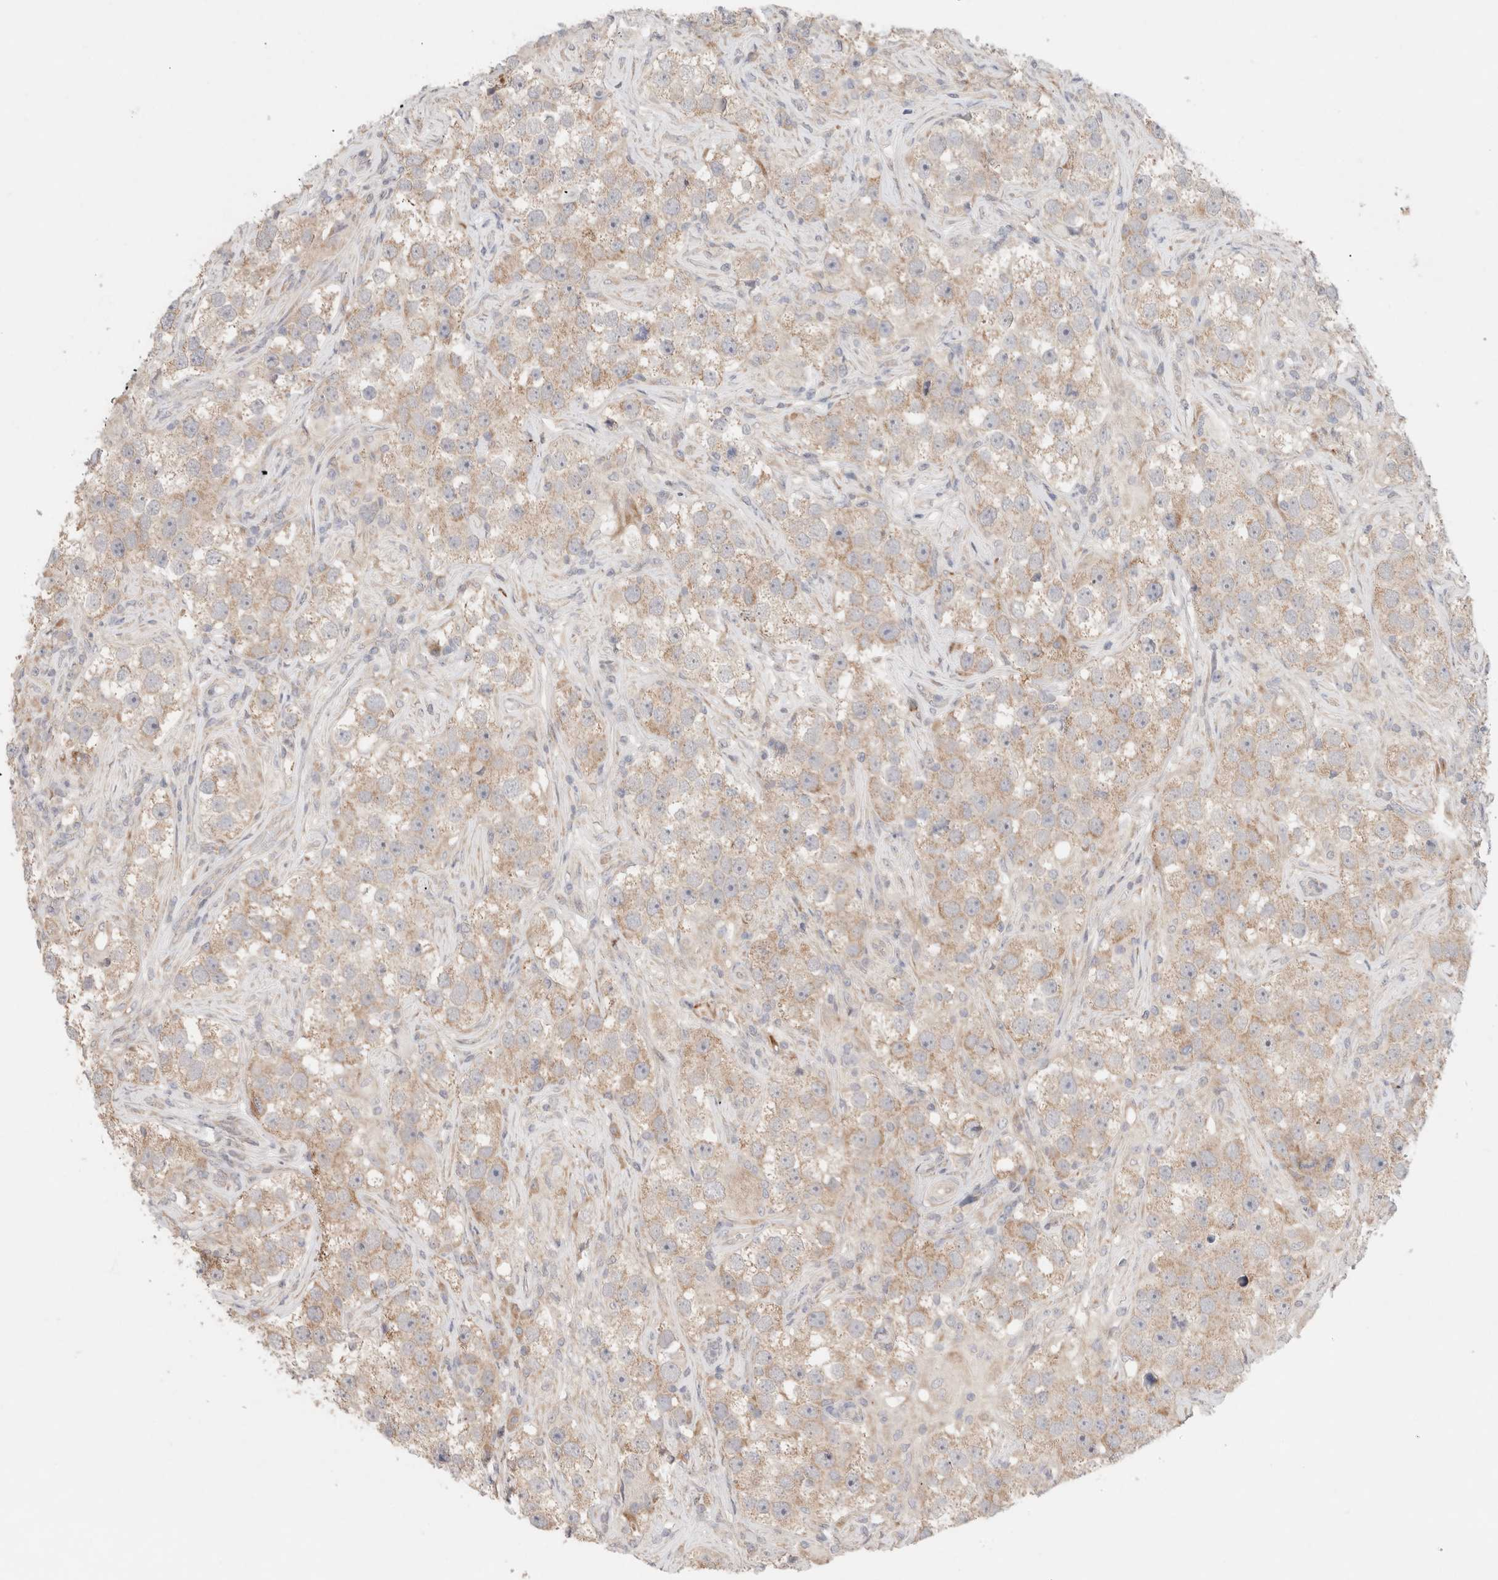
{"staining": {"intensity": "weak", "quantity": ">75%", "location": "cytoplasmic/membranous"}, "tissue": "testis cancer", "cell_type": "Tumor cells", "image_type": "cancer", "snomed": [{"axis": "morphology", "description": "Seminoma, NOS"}, {"axis": "topography", "description": "Testis"}], "caption": "Testis seminoma stained for a protein (brown) shows weak cytoplasmic/membranous positive expression in approximately >75% of tumor cells.", "gene": "ERI3", "patient": {"sex": "male", "age": 49}}